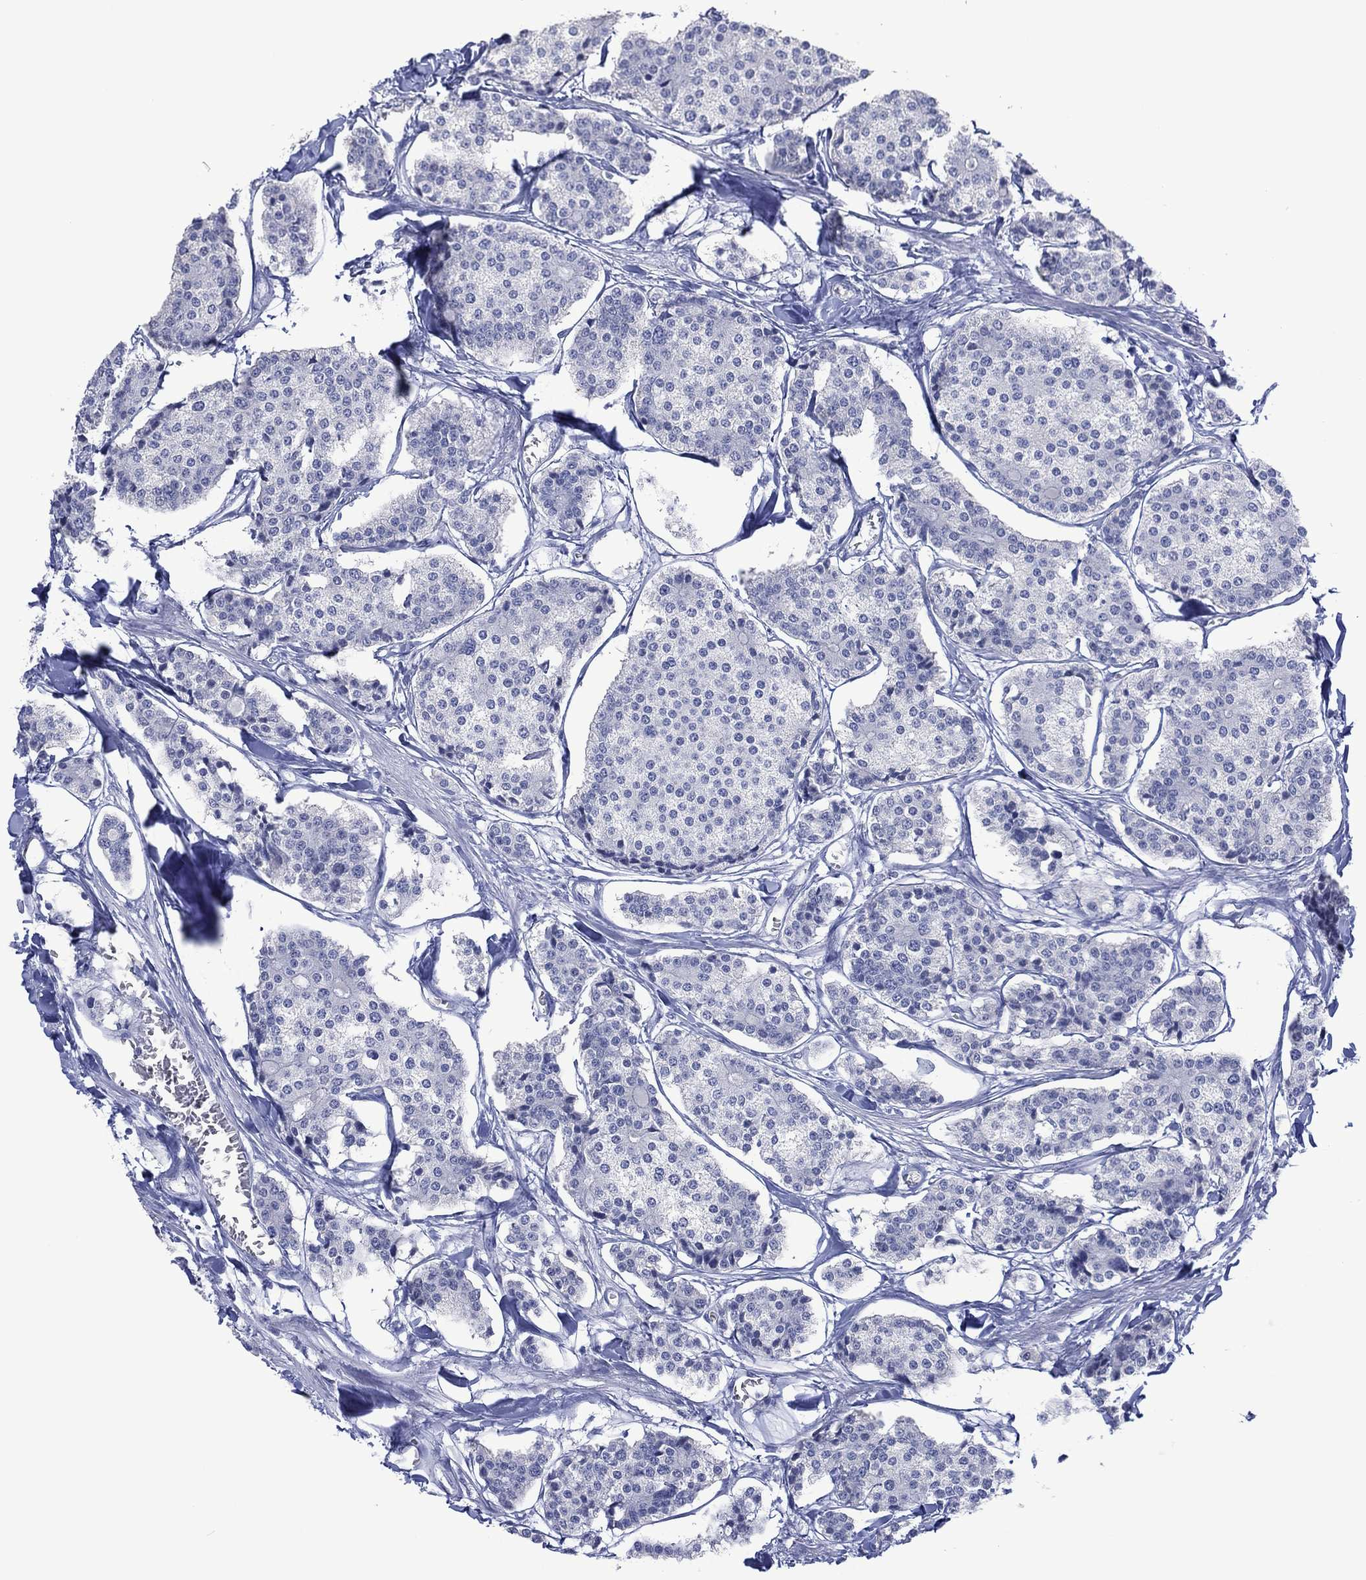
{"staining": {"intensity": "negative", "quantity": "none", "location": "none"}, "tissue": "carcinoid", "cell_type": "Tumor cells", "image_type": "cancer", "snomed": [{"axis": "morphology", "description": "Carcinoid, malignant, NOS"}, {"axis": "topography", "description": "Small intestine"}], "caption": "The immunohistochemistry (IHC) image has no significant positivity in tumor cells of carcinoid tissue. (Brightfield microscopy of DAB immunohistochemistry at high magnification).", "gene": "UTF1", "patient": {"sex": "female", "age": 65}}